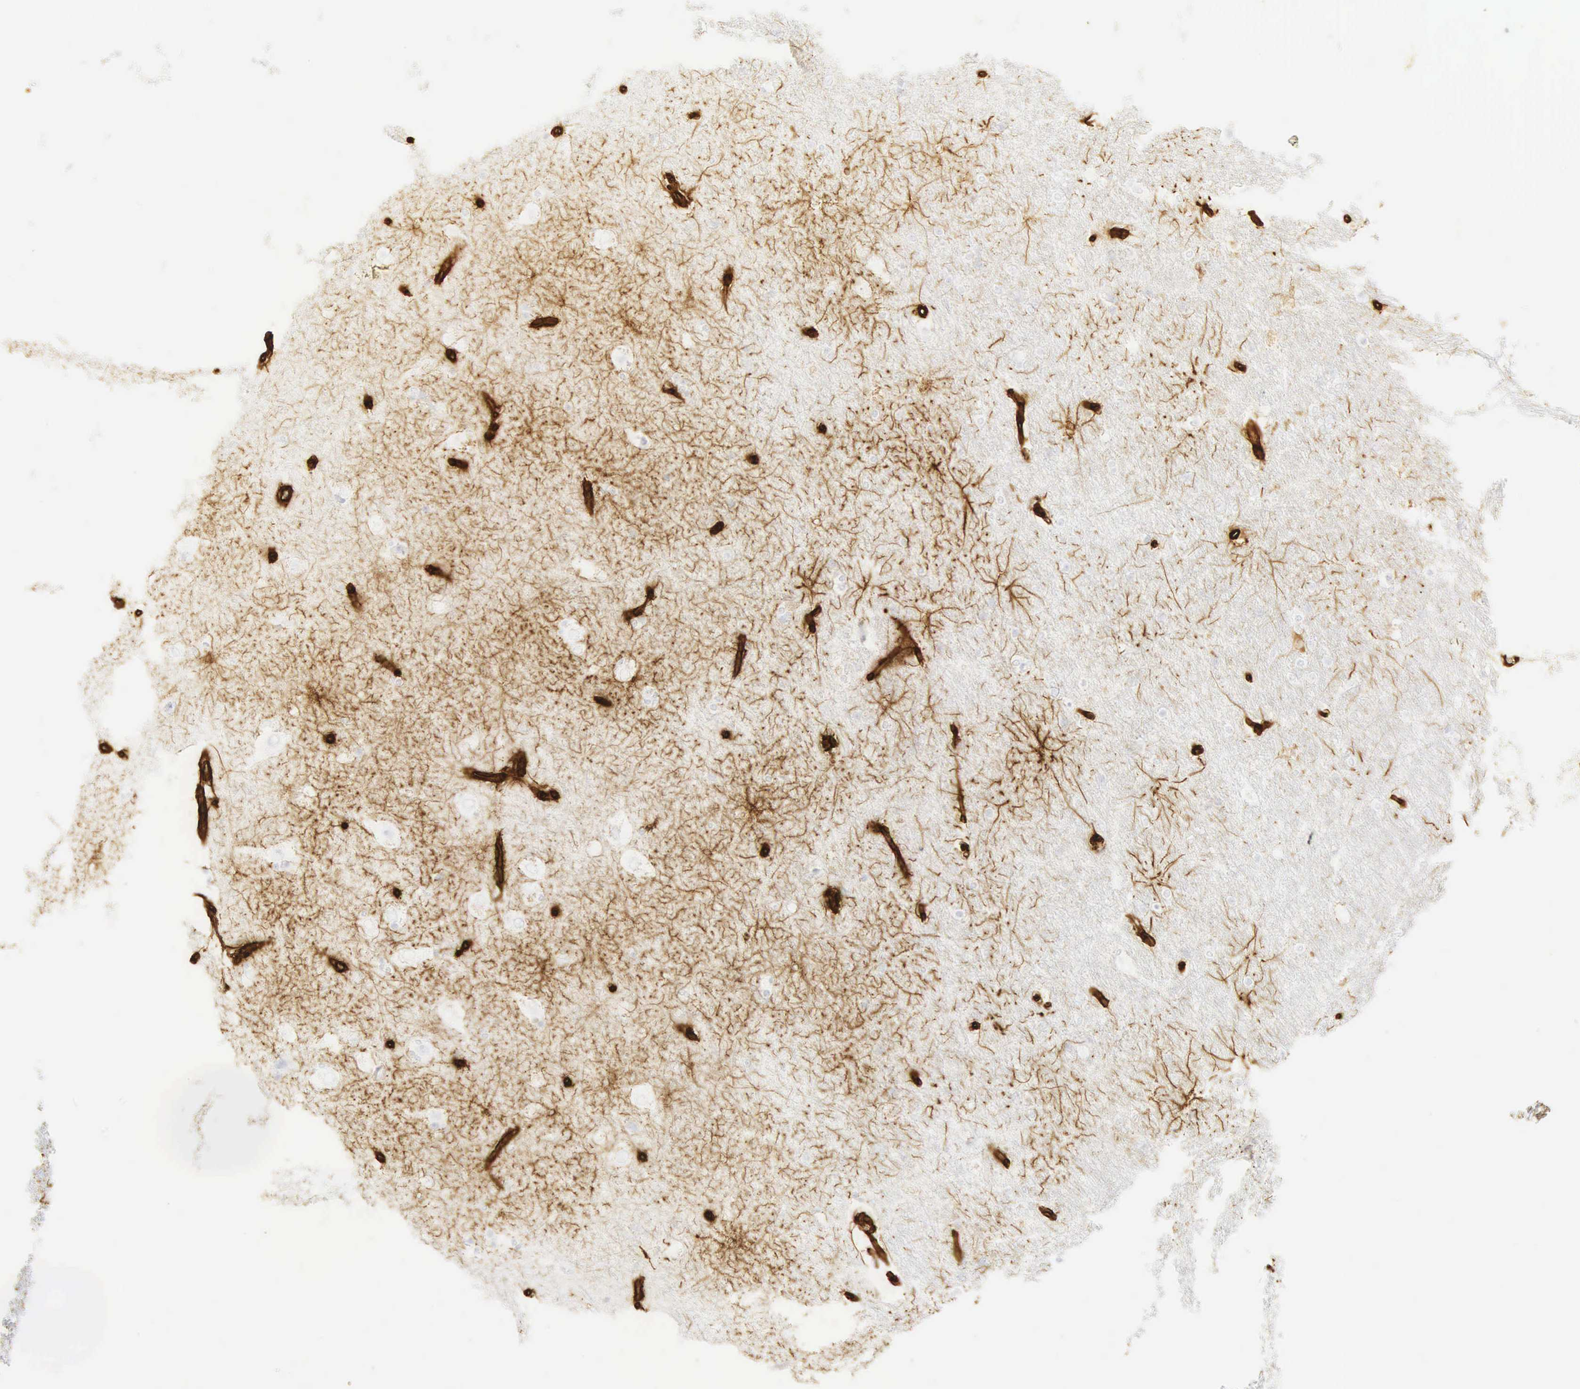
{"staining": {"intensity": "strong", "quantity": "<25%", "location": "cytoplasmic/membranous"}, "tissue": "hippocampus", "cell_type": "Glial cells", "image_type": "normal", "snomed": [{"axis": "morphology", "description": "Normal tissue, NOS"}, {"axis": "topography", "description": "Hippocampus"}], "caption": "A medium amount of strong cytoplasmic/membranous staining is present in approximately <25% of glial cells in normal hippocampus. The staining is performed using DAB (3,3'-diaminobenzidine) brown chromogen to label protein expression. The nuclei are counter-stained blue using hematoxylin.", "gene": "VIM", "patient": {"sex": "female", "age": 19}}